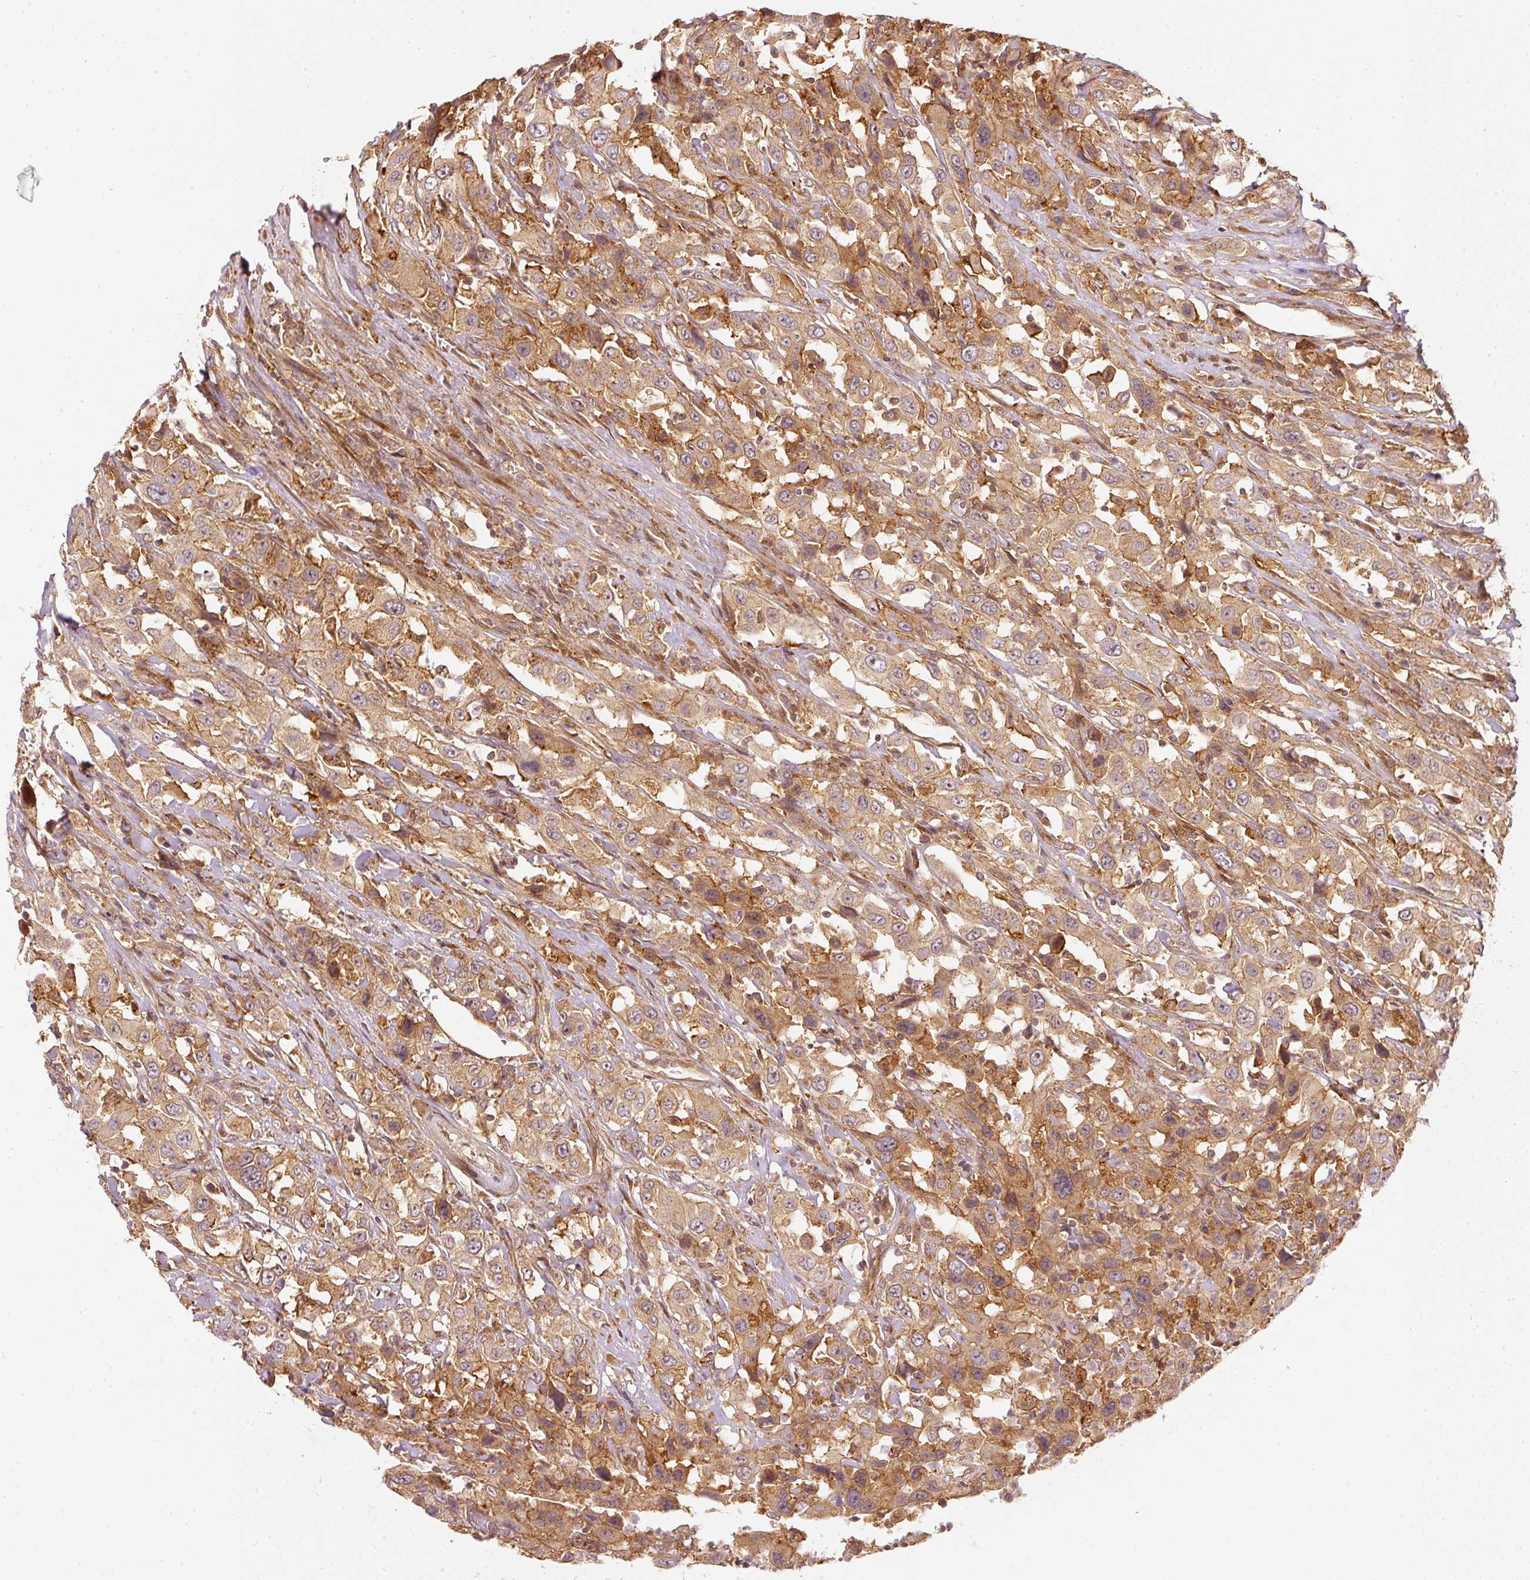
{"staining": {"intensity": "moderate", "quantity": ">75%", "location": "cytoplasmic/membranous"}, "tissue": "urothelial cancer", "cell_type": "Tumor cells", "image_type": "cancer", "snomed": [{"axis": "morphology", "description": "Urothelial carcinoma, High grade"}, {"axis": "topography", "description": "Urinary bladder"}], "caption": "Immunohistochemical staining of high-grade urothelial carcinoma displays moderate cytoplasmic/membranous protein staining in approximately >75% of tumor cells. (IHC, brightfield microscopy, high magnification).", "gene": "ZNF580", "patient": {"sex": "male", "age": 61}}